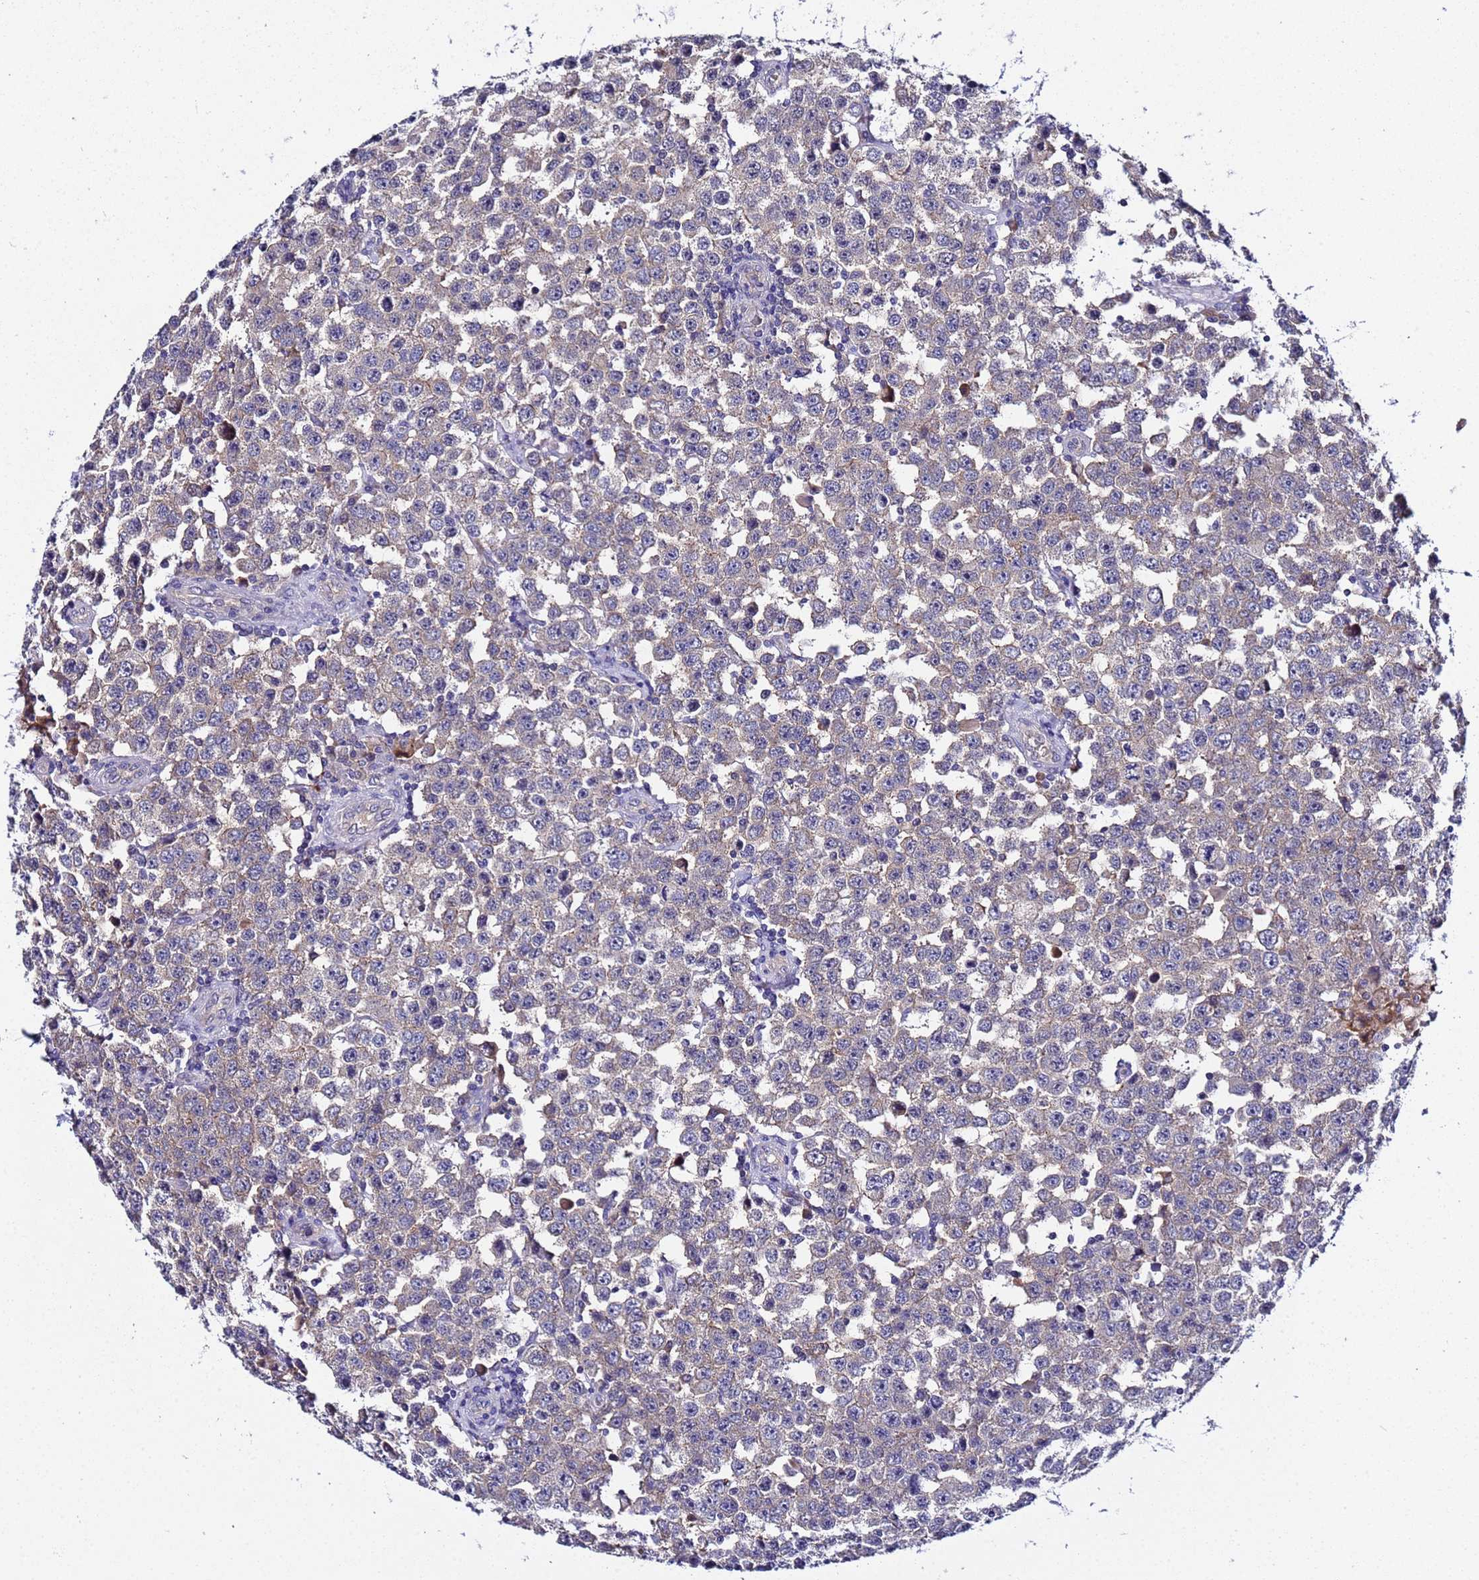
{"staining": {"intensity": "weak", "quantity": "<25%", "location": "cytoplasmic/membranous"}, "tissue": "testis cancer", "cell_type": "Tumor cells", "image_type": "cancer", "snomed": [{"axis": "morphology", "description": "Seminoma, NOS"}, {"axis": "topography", "description": "Testis"}], "caption": "Histopathology image shows no significant protein positivity in tumor cells of seminoma (testis). (DAB IHC visualized using brightfield microscopy, high magnification).", "gene": "PLXDC2", "patient": {"sex": "male", "age": 28}}